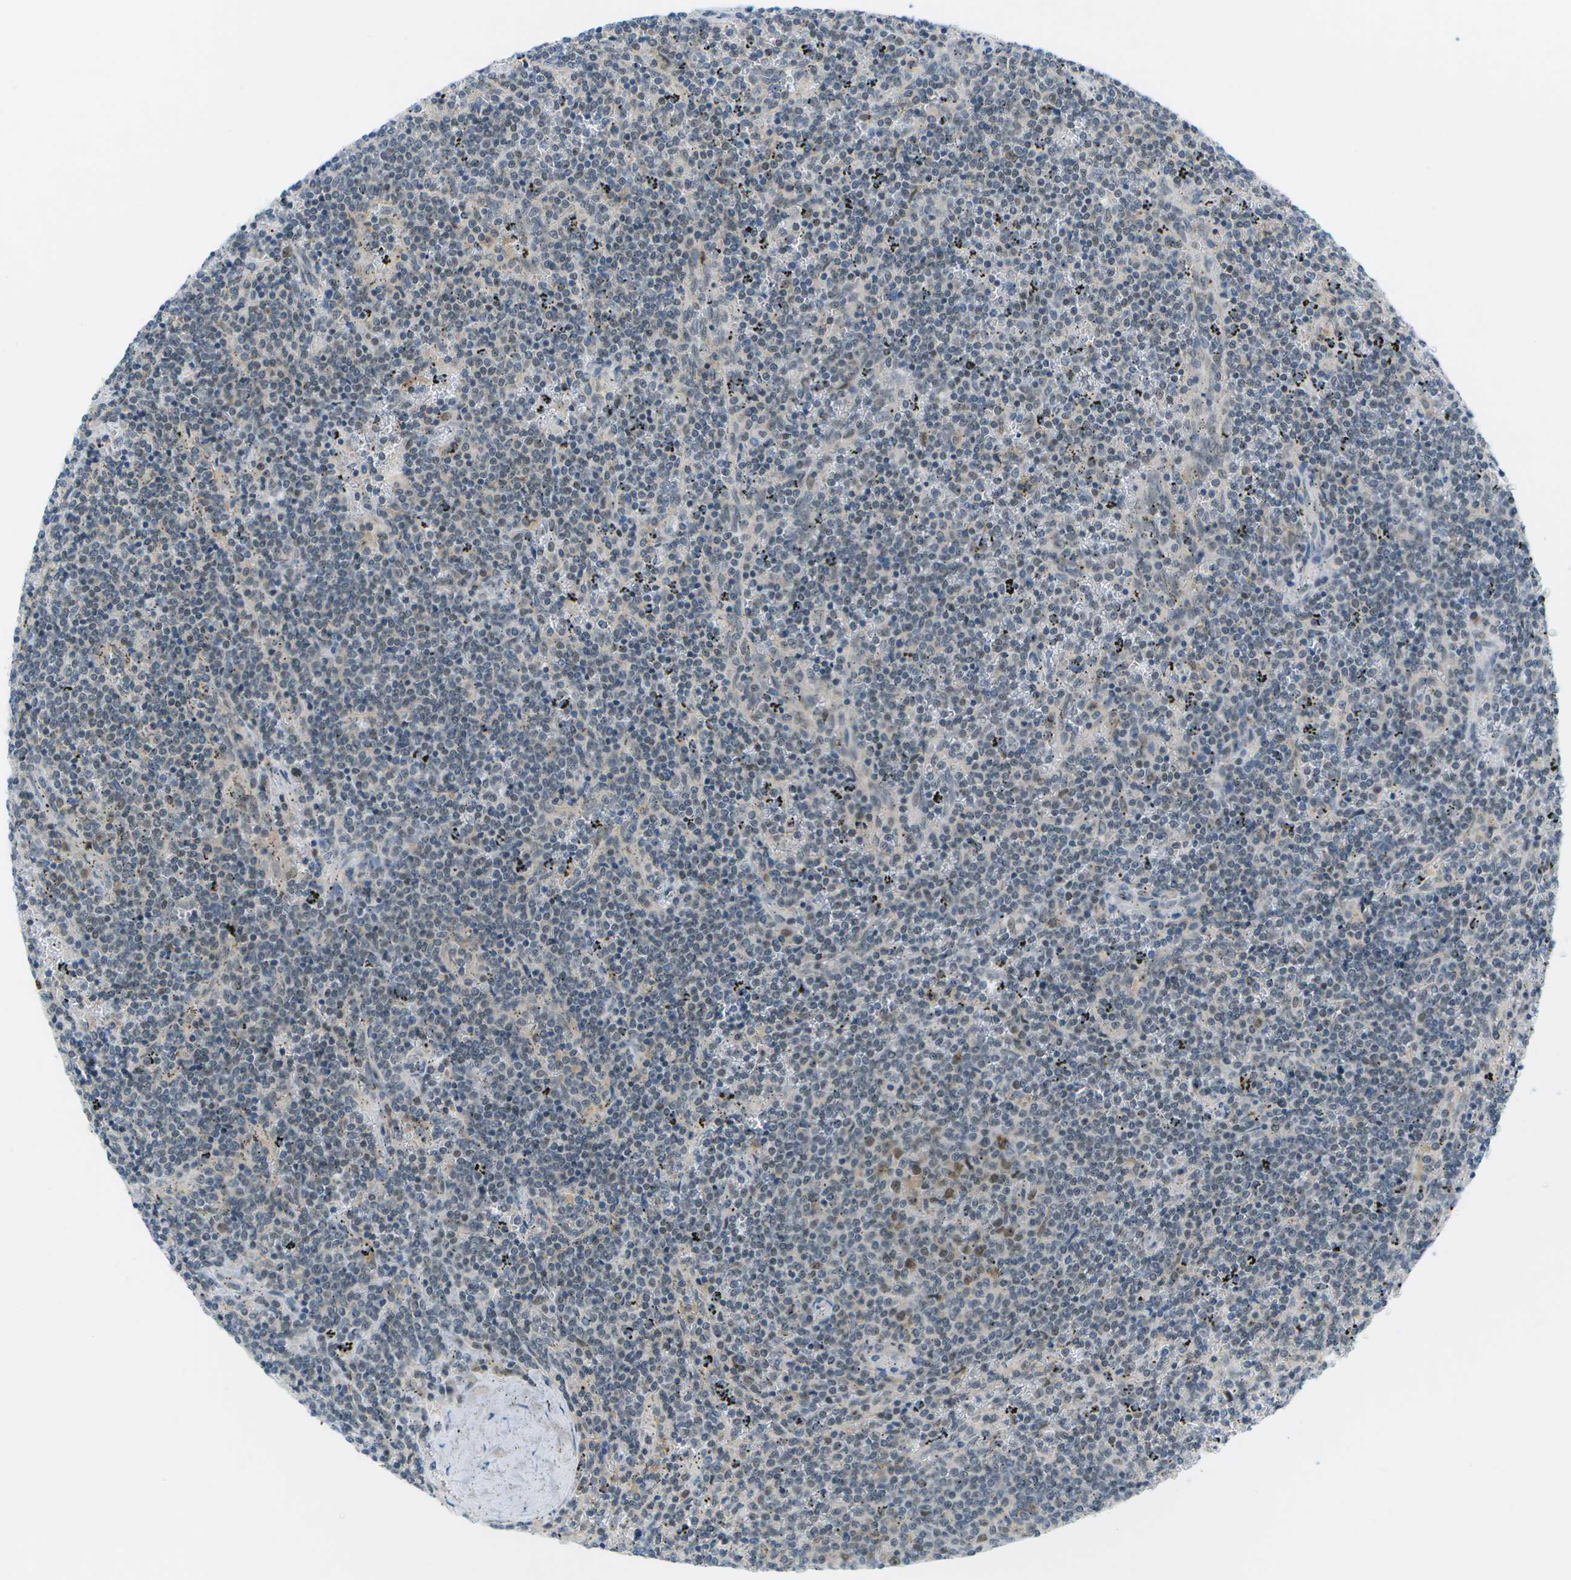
{"staining": {"intensity": "weak", "quantity": "<25%", "location": "nuclear"}, "tissue": "lymphoma", "cell_type": "Tumor cells", "image_type": "cancer", "snomed": [{"axis": "morphology", "description": "Malignant lymphoma, non-Hodgkin's type, Low grade"}, {"axis": "topography", "description": "Spleen"}], "caption": "Lymphoma was stained to show a protein in brown. There is no significant staining in tumor cells.", "gene": "PITHD1", "patient": {"sex": "female", "age": 50}}